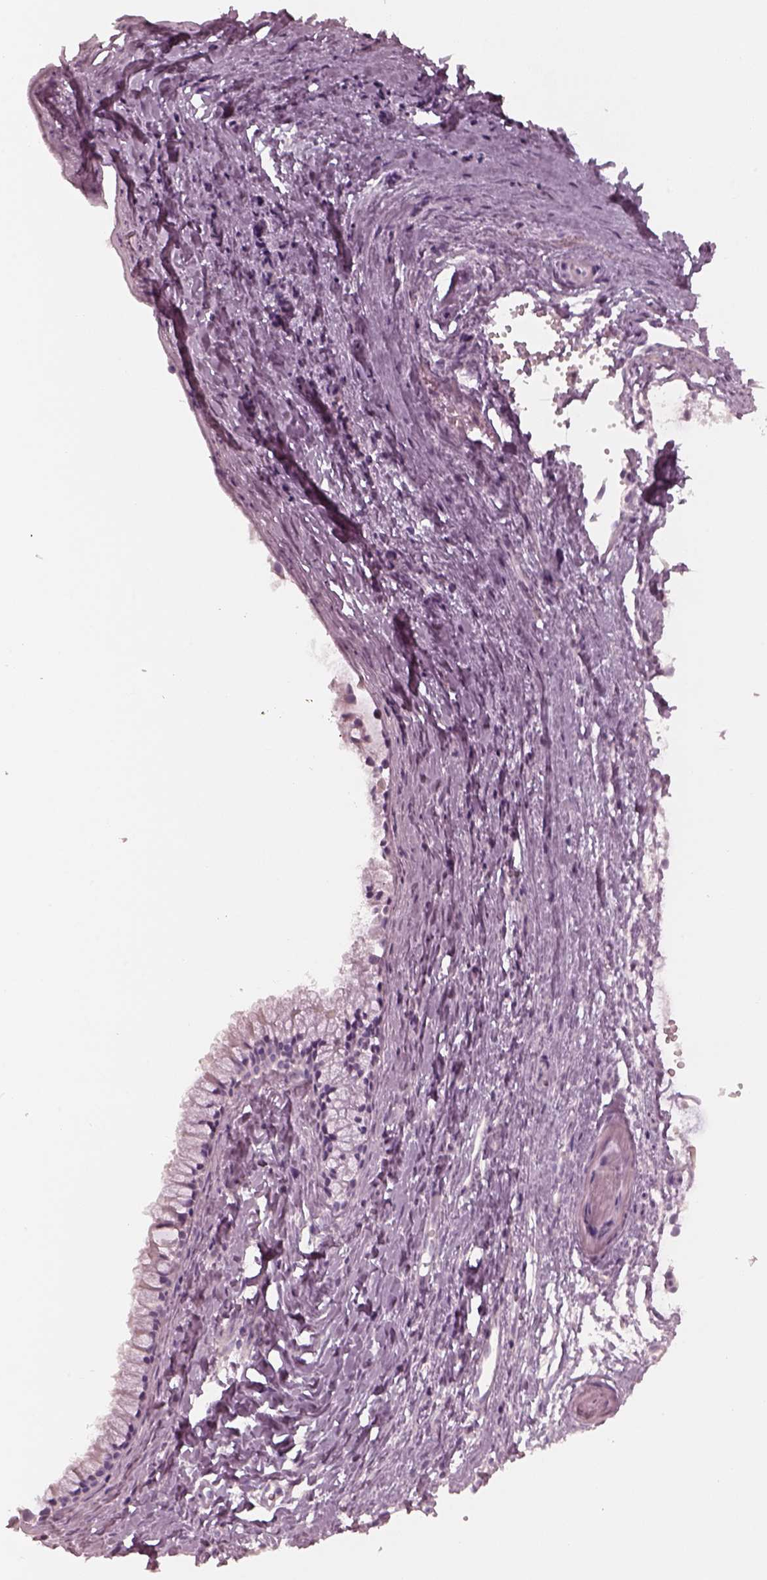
{"staining": {"intensity": "negative", "quantity": "none", "location": "none"}, "tissue": "nasopharynx", "cell_type": "Respiratory epithelial cells", "image_type": "normal", "snomed": [{"axis": "morphology", "description": "Normal tissue, NOS"}, {"axis": "topography", "description": "Nasopharynx"}], "caption": "Normal nasopharynx was stained to show a protein in brown. There is no significant expression in respiratory epithelial cells. (DAB (3,3'-diaminobenzidine) immunohistochemistry, high magnification).", "gene": "SPATA6L", "patient": {"sex": "male", "age": 83}}